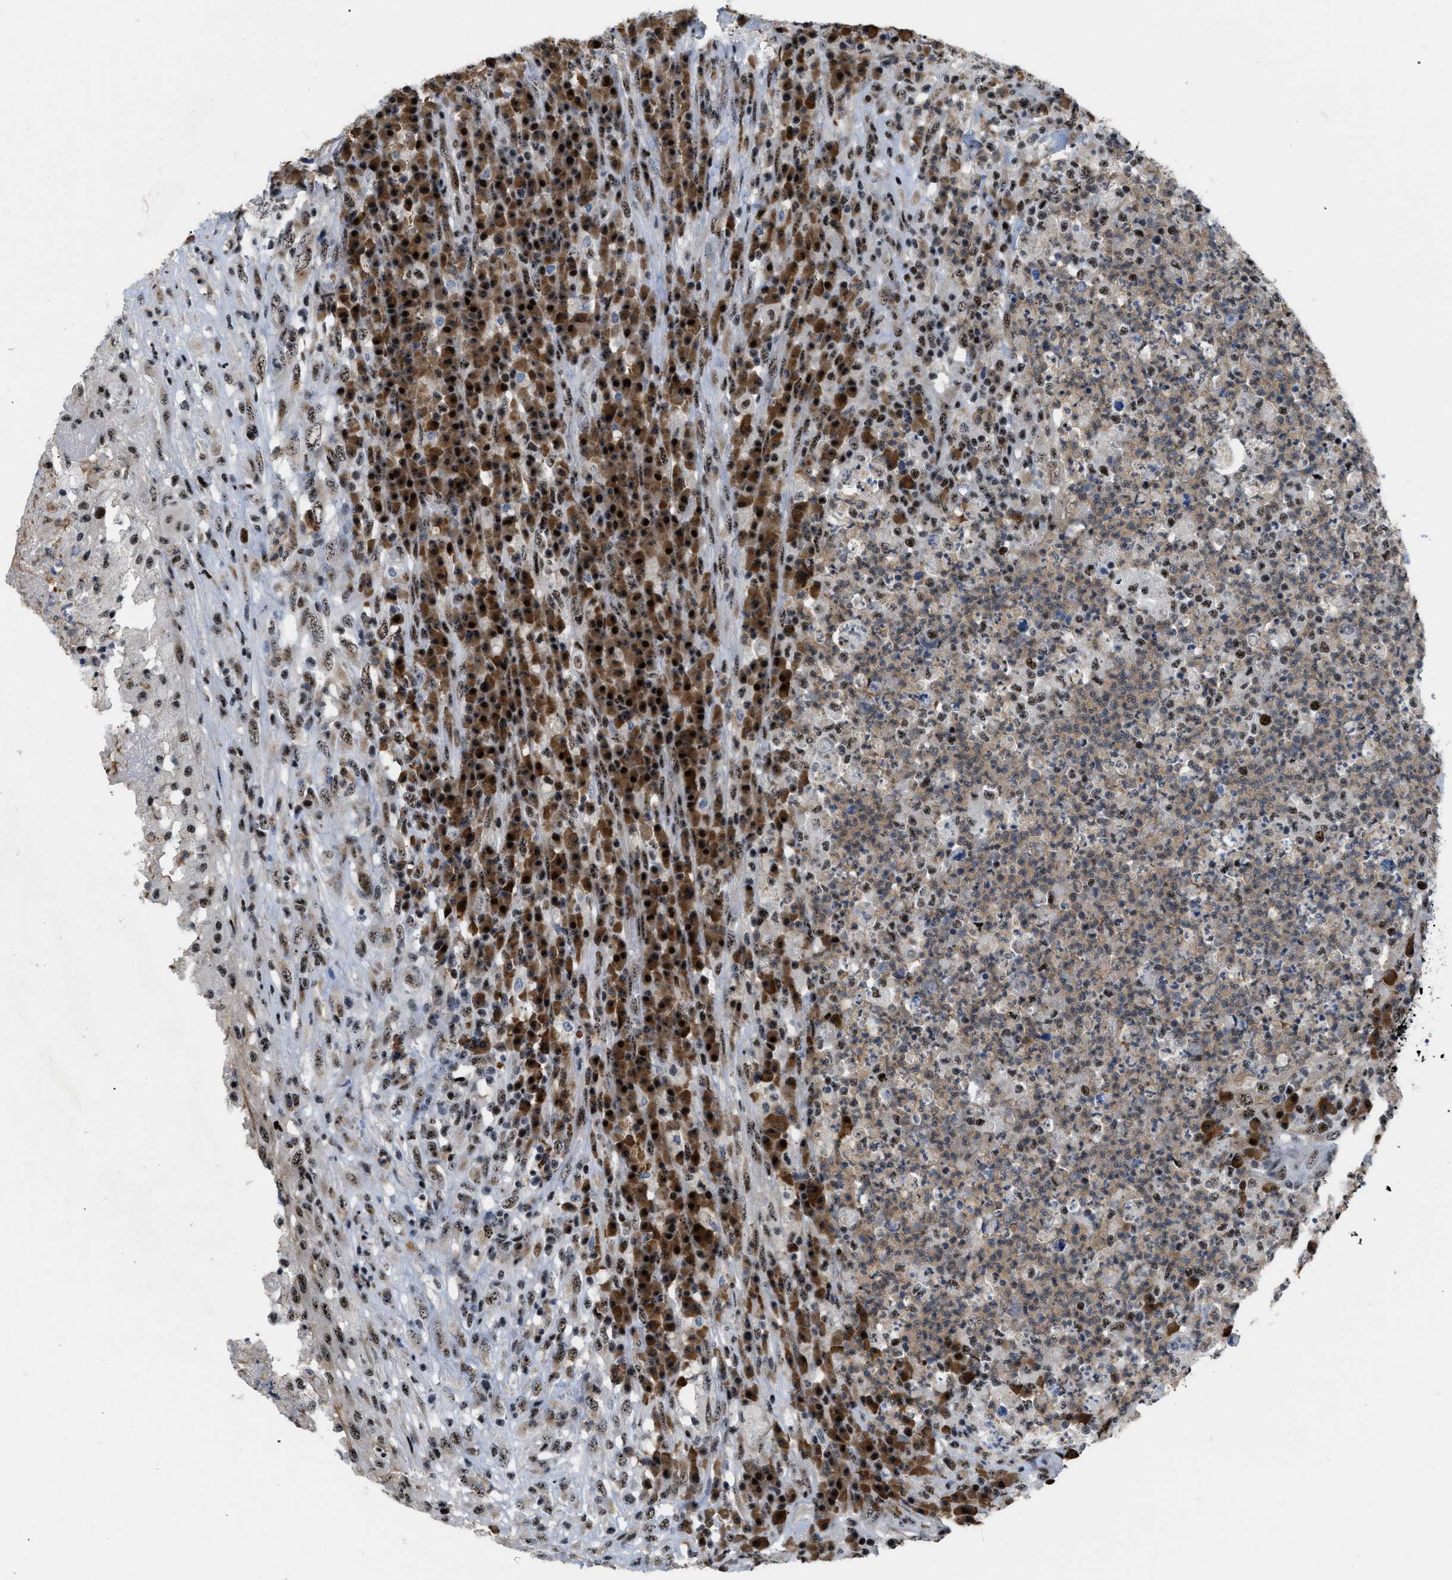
{"staining": {"intensity": "weak", "quantity": ">75%", "location": "cytoplasmic/membranous,nuclear"}, "tissue": "testis cancer", "cell_type": "Tumor cells", "image_type": "cancer", "snomed": [{"axis": "morphology", "description": "Necrosis, NOS"}, {"axis": "morphology", "description": "Carcinoma, Embryonal, NOS"}, {"axis": "topography", "description": "Testis"}], "caption": "Weak cytoplasmic/membranous and nuclear positivity is present in about >75% of tumor cells in testis cancer.", "gene": "CDR2", "patient": {"sex": "male", "age": 19}}